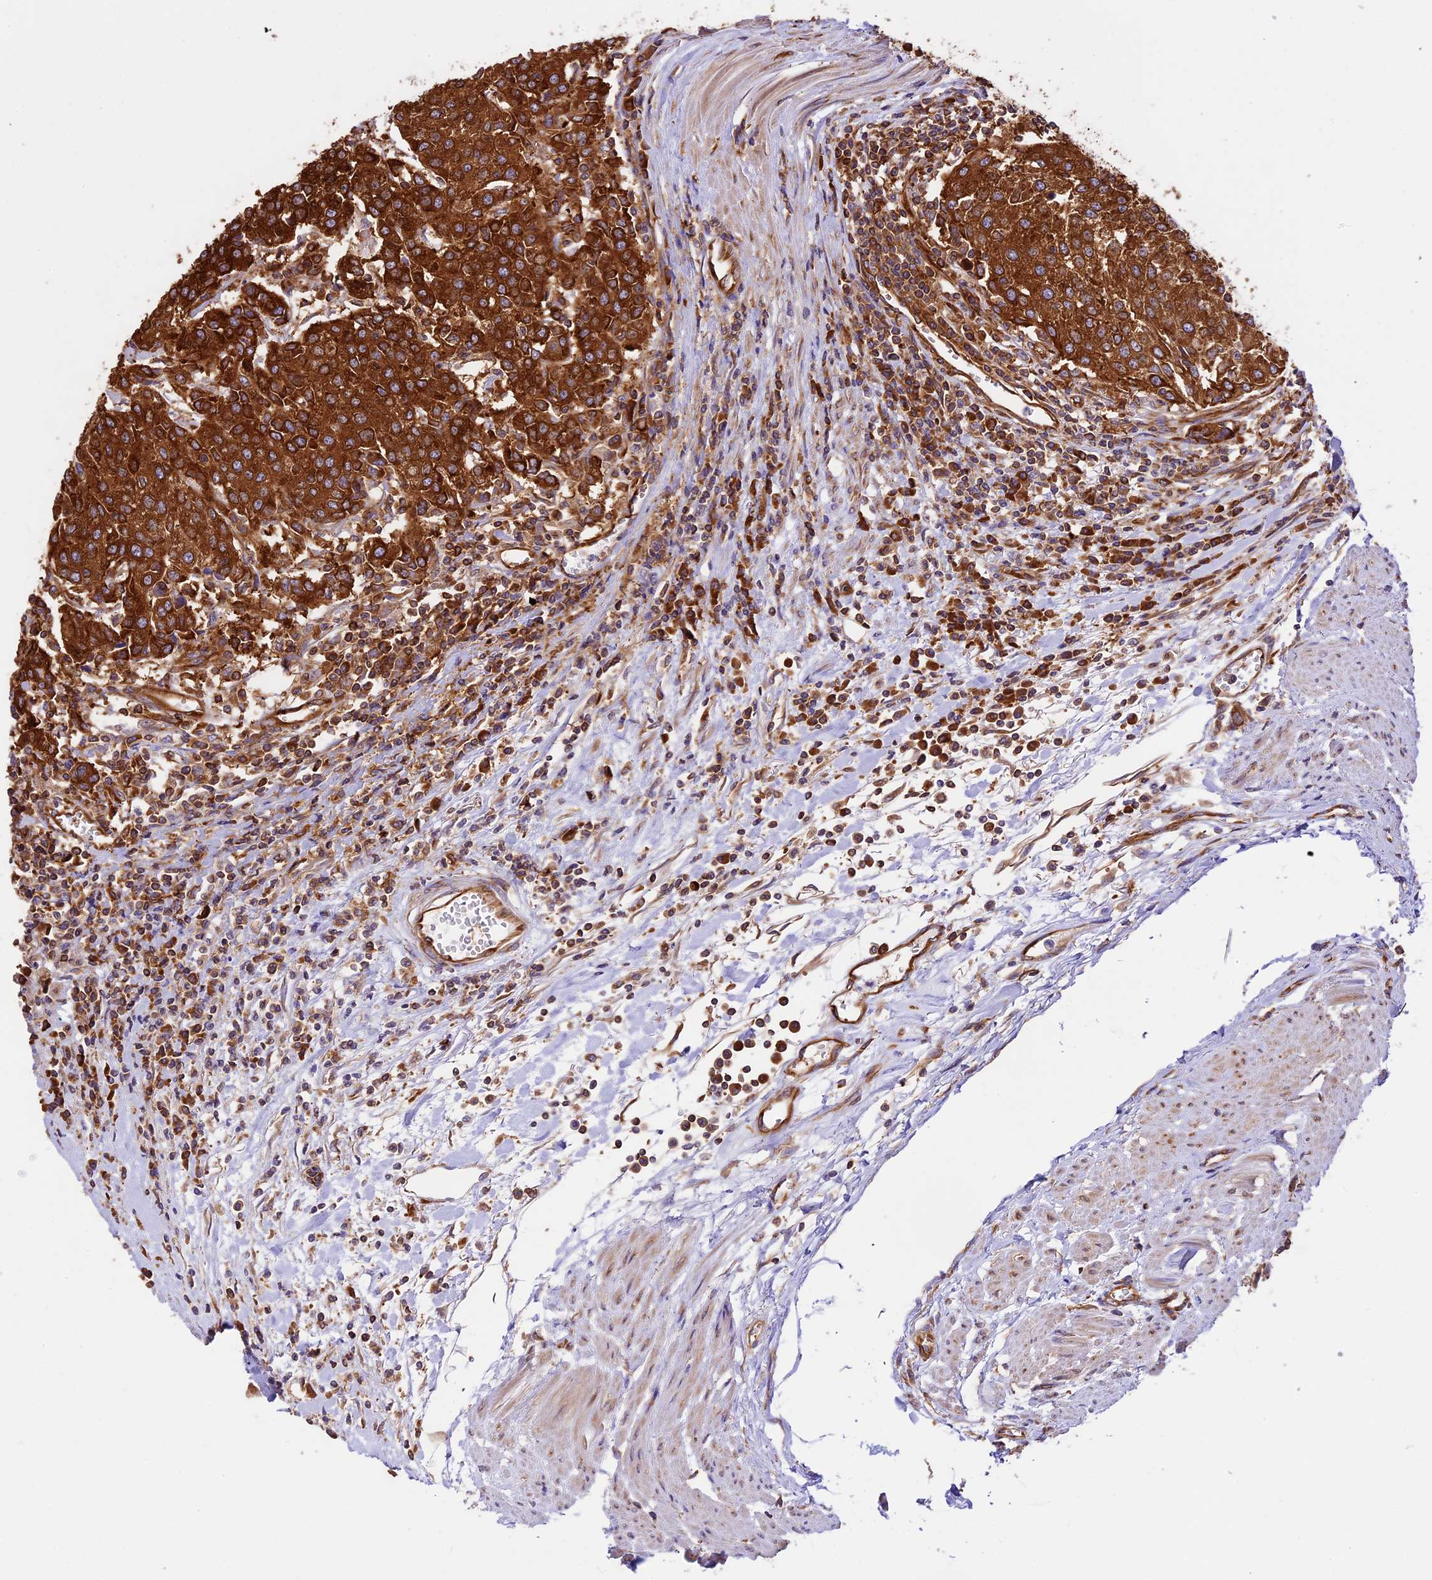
{"staining": {"intensity": "strong", "quantity": ">75%", "location": "cytoplasmic/membranous"}, "tissue": "urothelial cancer", "cell_type": "Tumor cells", "image_type": "cancer", "snomed": [{"axis": "morphology", "description": "Urothelial carcinoma, High grade"}, {"axis": "topography", "description": "Urinary bladder"}], "caption": "Immunohistochemical staining of urothelial cancer reveals high levels of strong cytoplasmic/membranous expression in approximately >75% of tumor cells.", "gene": "KARS1", "patient": {"sex": "female", "age": 85}}